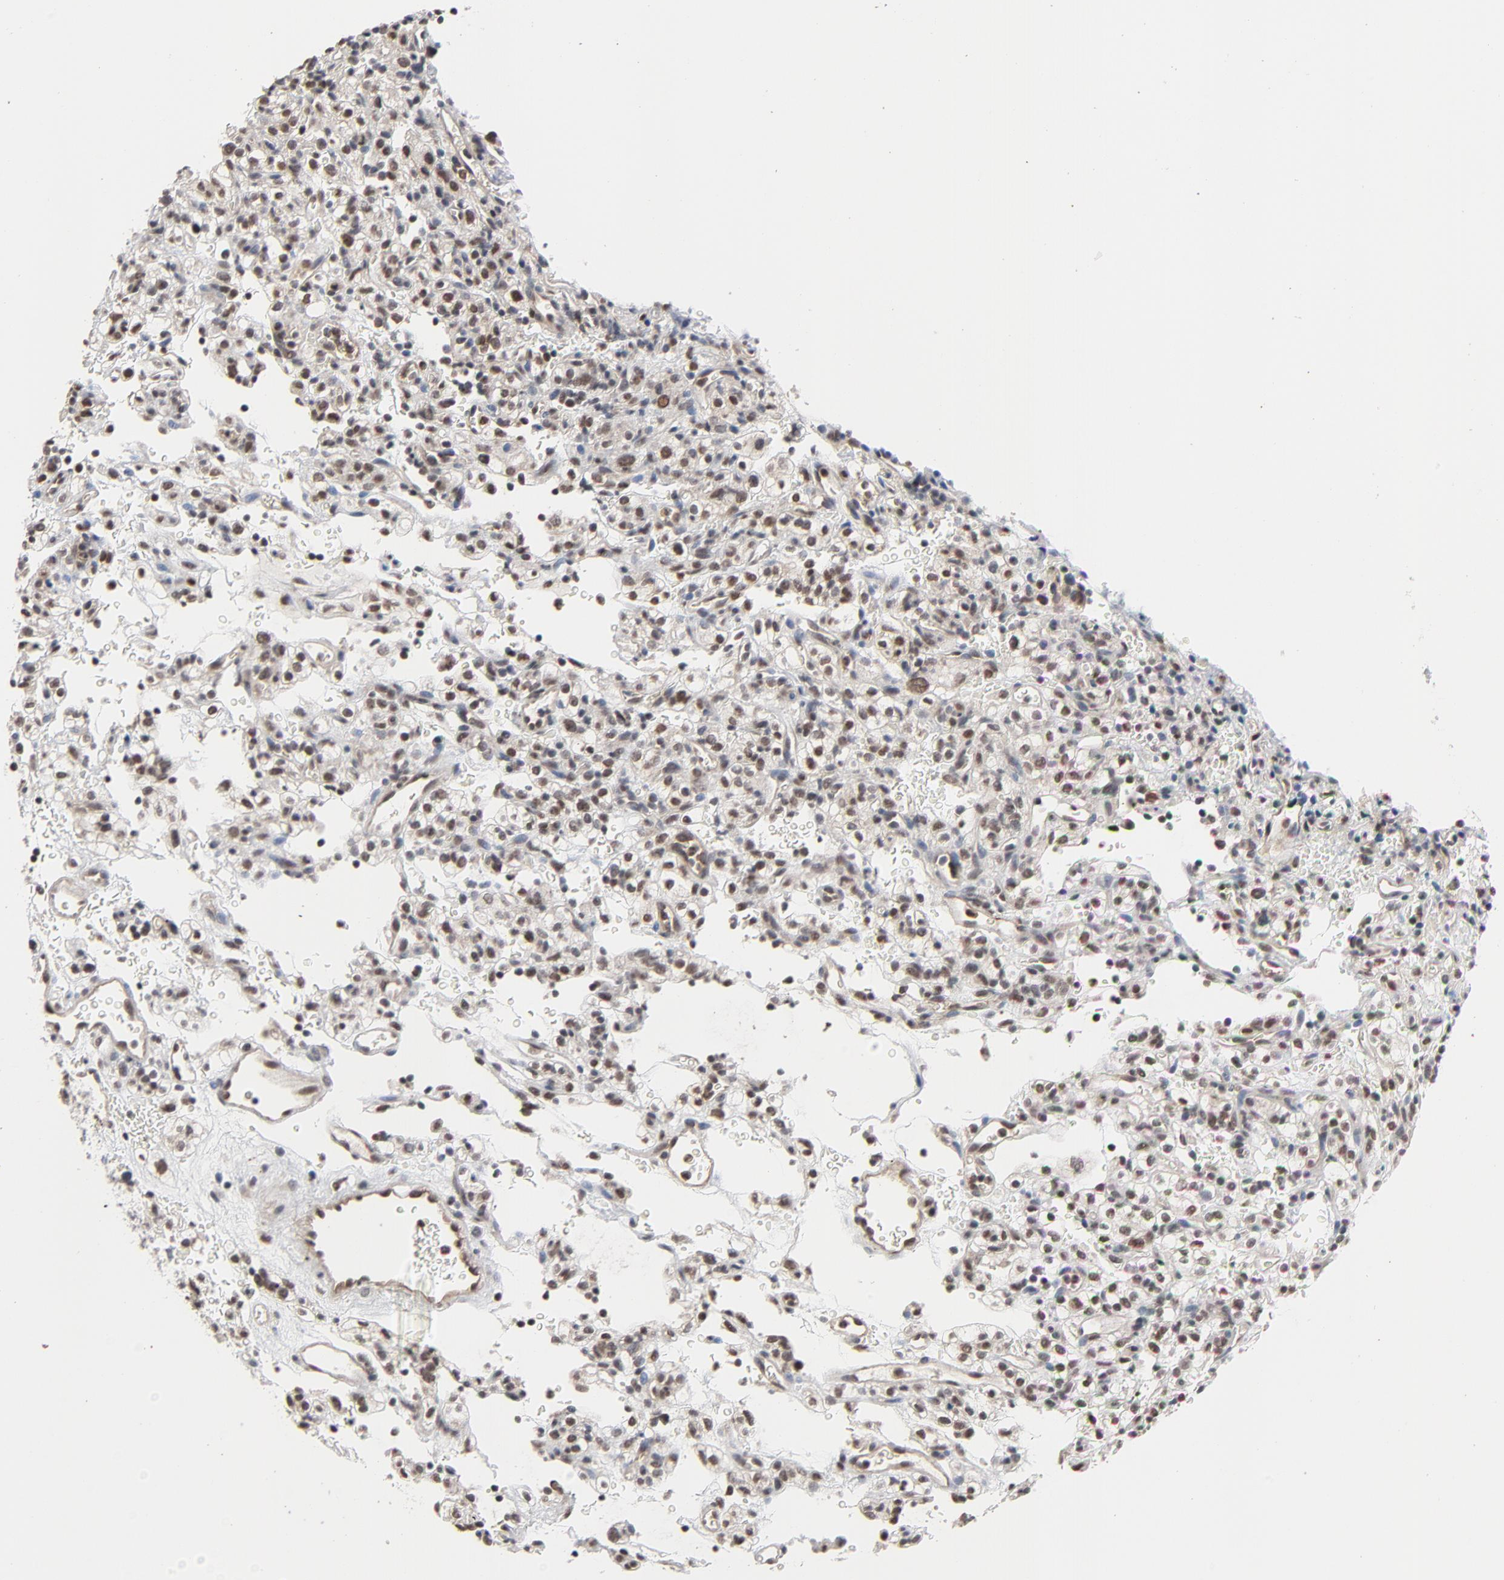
{"staining": {"intensity": "moderate", "quantity": "25%-75%", "location": "nuclear"}, "tissue": "renal cancer", "cell_type": "Tumor cells", "image_type": "cancer", "snomed": [{"axis": "morphology", "description": "Normal tissue, NOS"}, {"axis": "morphology", "description": "Adenocarcinoma, NOS"}, {"axis": "topography", "description": "Kidney"}], "caption": "Tumor cells exhibit medium levels of moderate nuclear expression in approximately 25%-75% of cells in human renal adenocarcinoma. The staining was performed using DAB (3,3'-diaminobenzidine) to visualize the protein expression in brown, while the nuclei were stained in blue with hematoxylin (Magnification: 20x).", "gene": "ZNF419", "patient": {"sex": "female", "age": 72}}